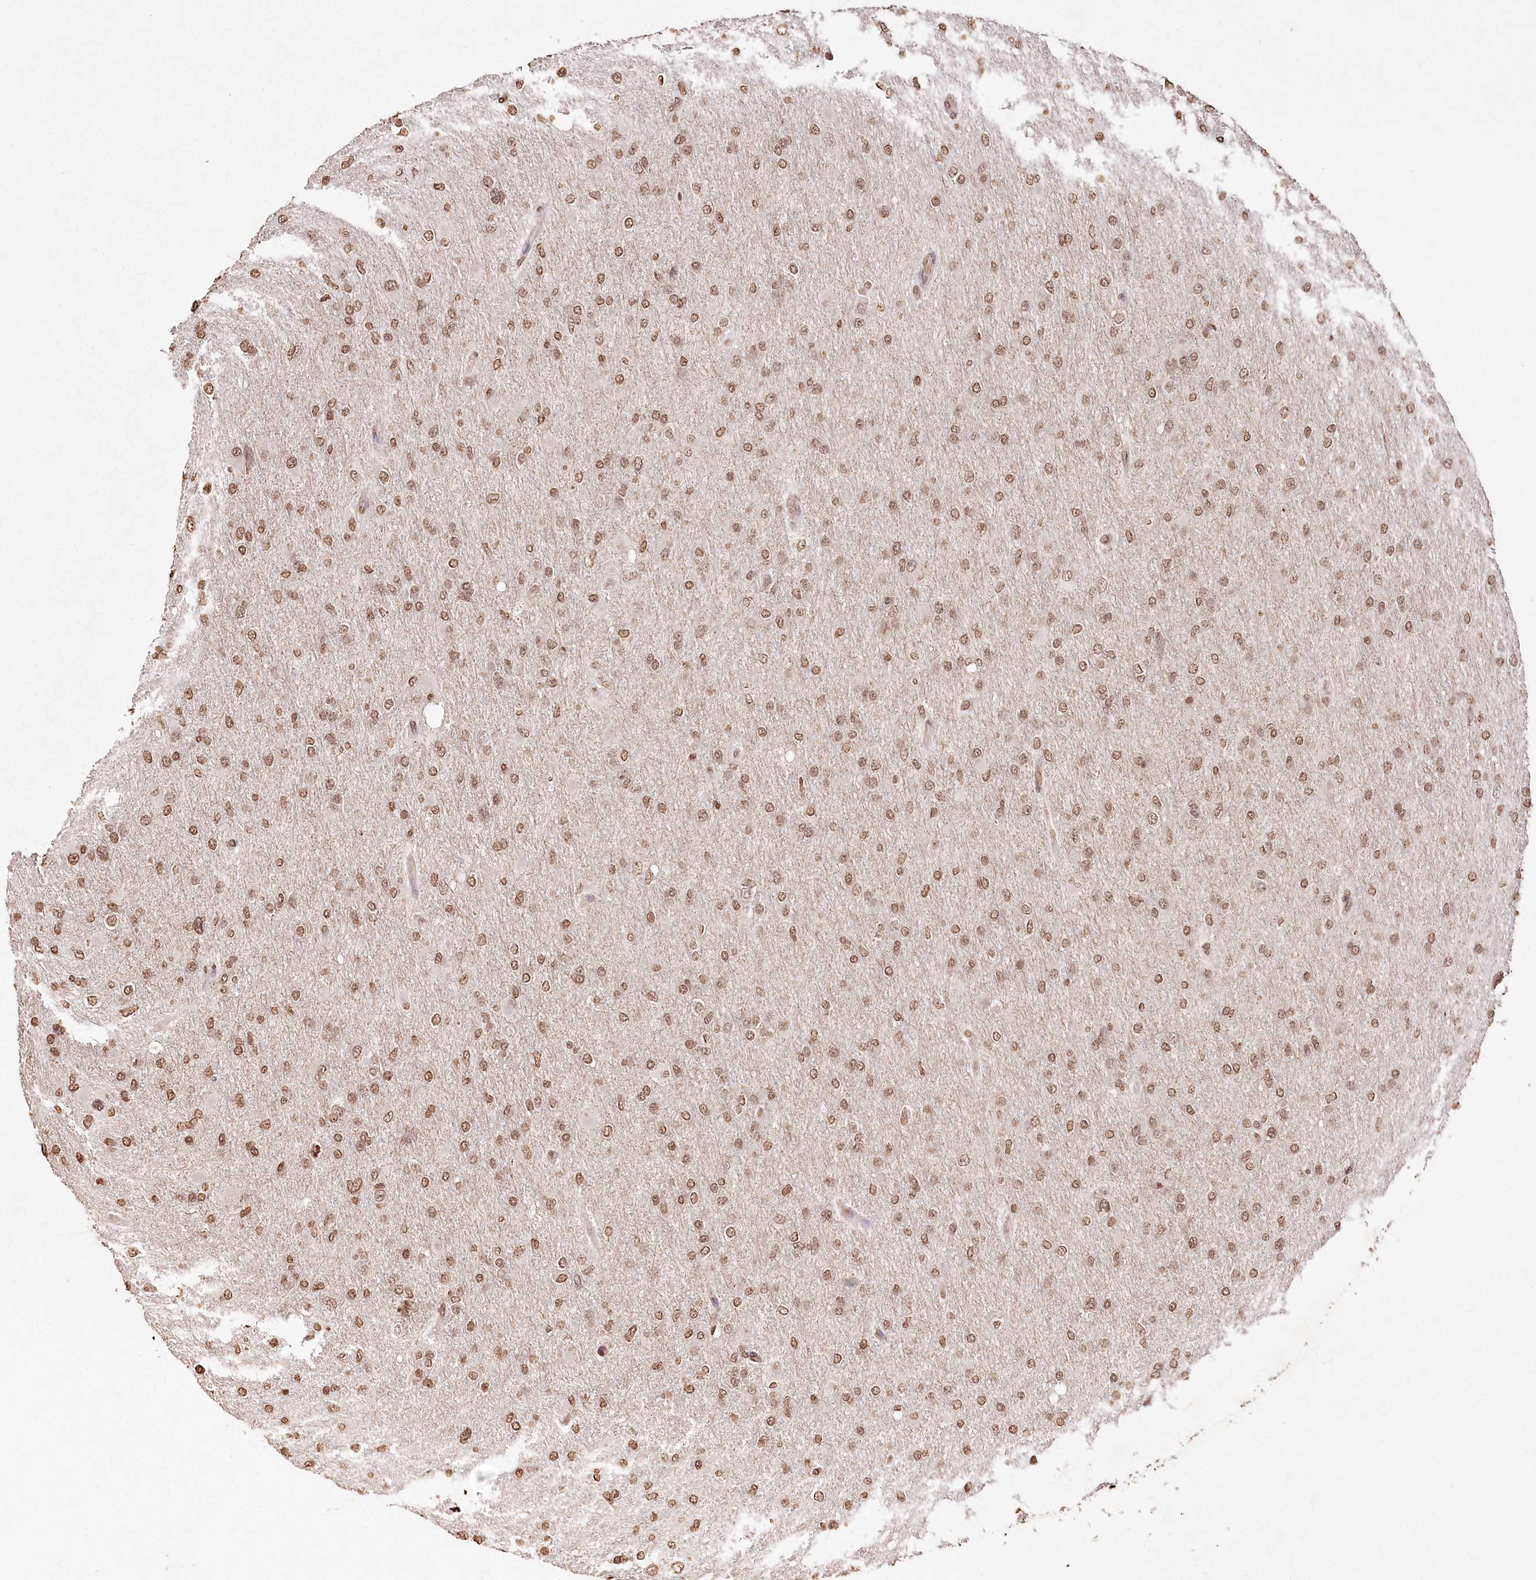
{"staining": {"intensity": "moderate", "quantity": ">75%", "location": "nuclear"}, "tissue": "glioma", "cell_type": "Tumor cells", "image_type": "cancer", "snomed": [{"axis": "morphology", "description": "Glioma, malignant, High grade"}, {"axis": "topography", "description": "Cerebral cortex"}], "caption": "Immunohistochemistry micrograph of human glioma stained for a protein (brown), which exhibits medium levels of moderate nuclear staining in approximately >75% of tumor cells.", "gene": "DMXL1", "patient": {"sex": "female", "age": 36}}